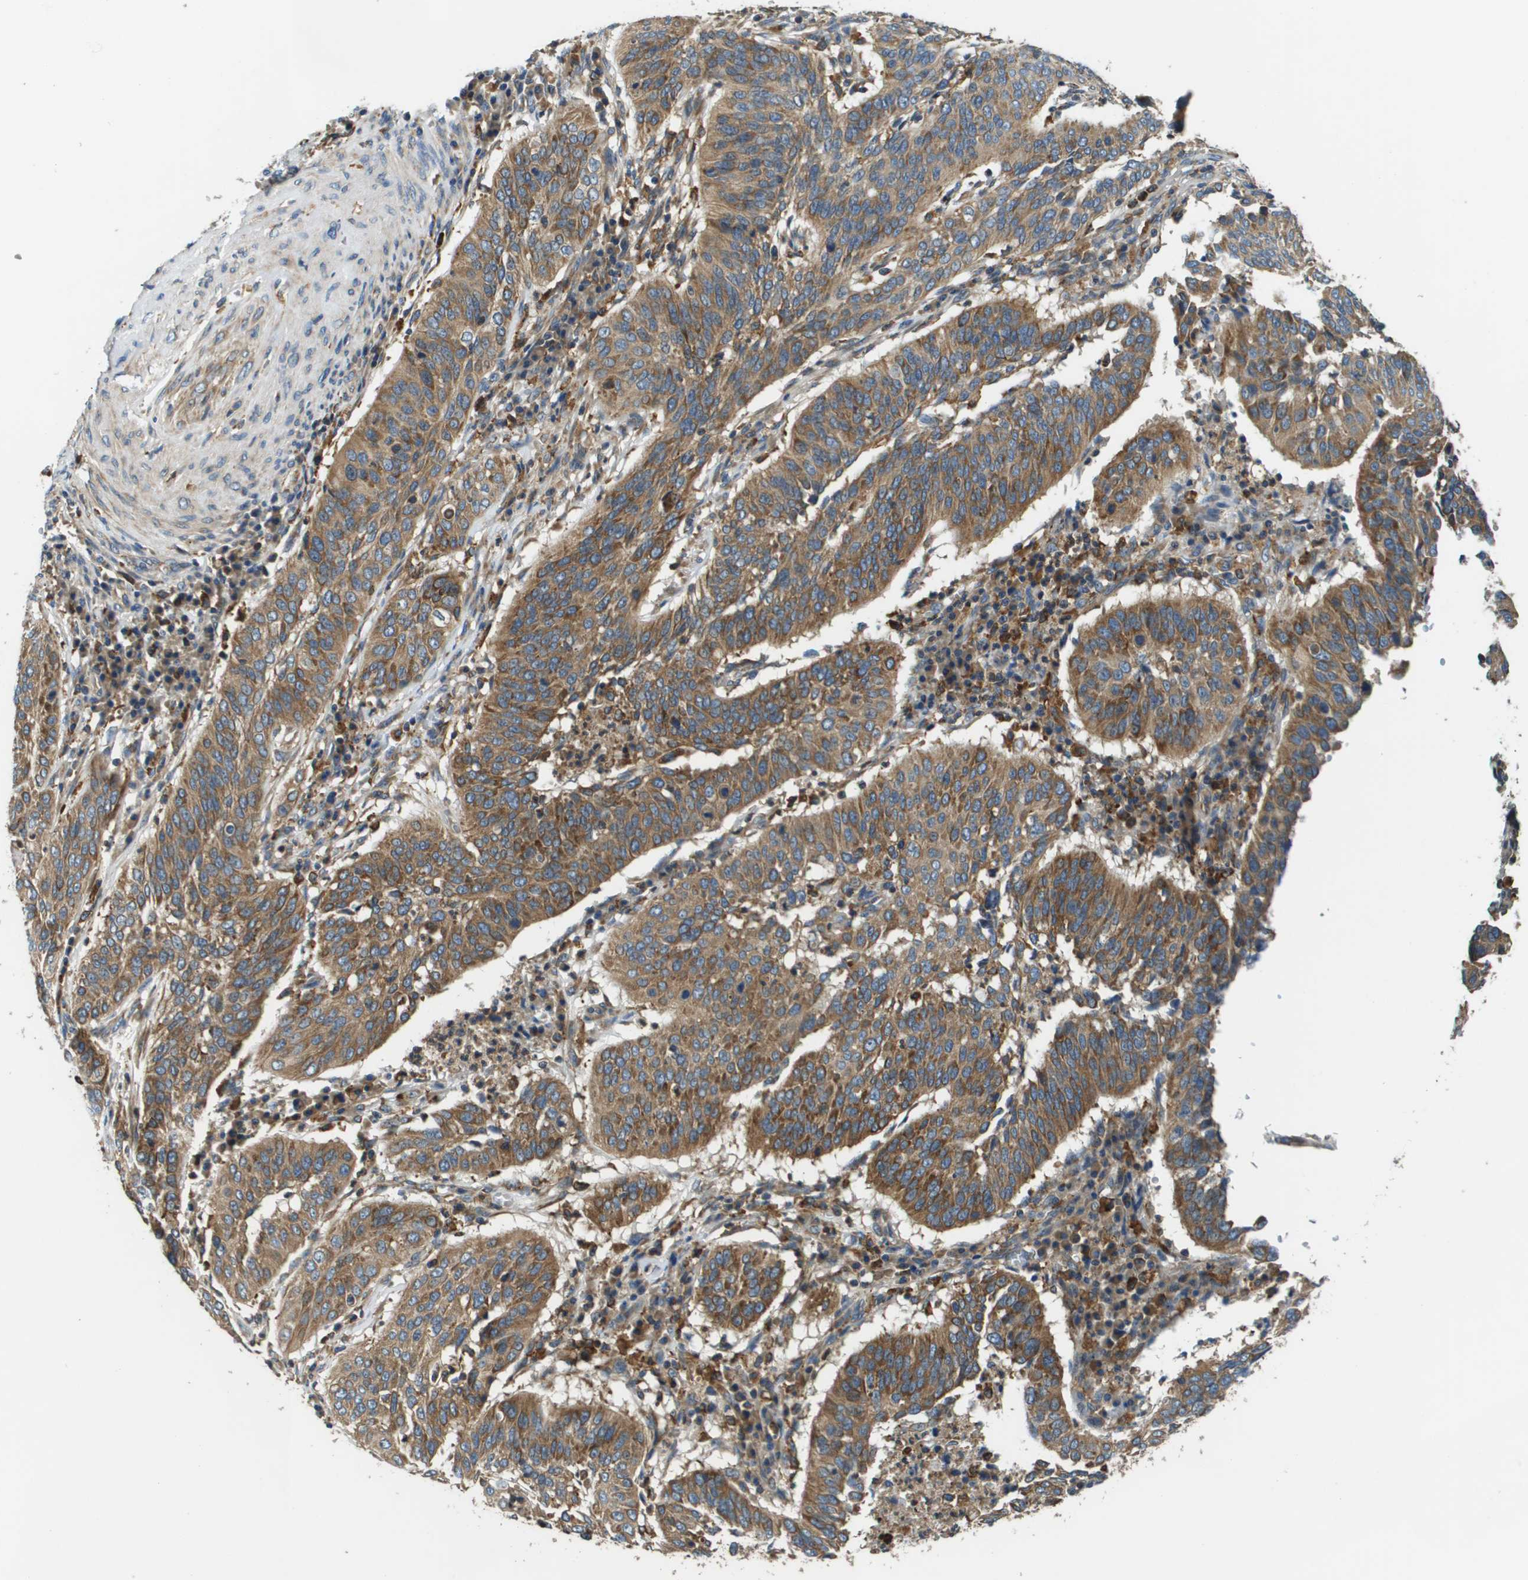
{"staining": {"intensity": "moderate", "quantity": ">75%", "location": "cytoplasmic/membranous"}, "tissue": "cervical cancer", "cell_type": "Tumor cells", "image_type": "cancer", "snomed": [{"axis": "morphology", "description": "Normal tissue, NOS"}, {"axis": "morphology", "description": "Squamous cell carcinoma, NOS"}, {"axis": "topography", "description": "Cervix"}], "caption": "A micrograph of human cervical squamous cell carcinoma stained for a protein reveals moderate cytoplasmic/membranous brown staining in tumor cells. The staining is performed using DAB brown chromogen to label protein expression. The nuclei are counter-stained blue using hematoxylin.", "gene": "CNPY3", "patient": {"sex": "female", "age": 39}}